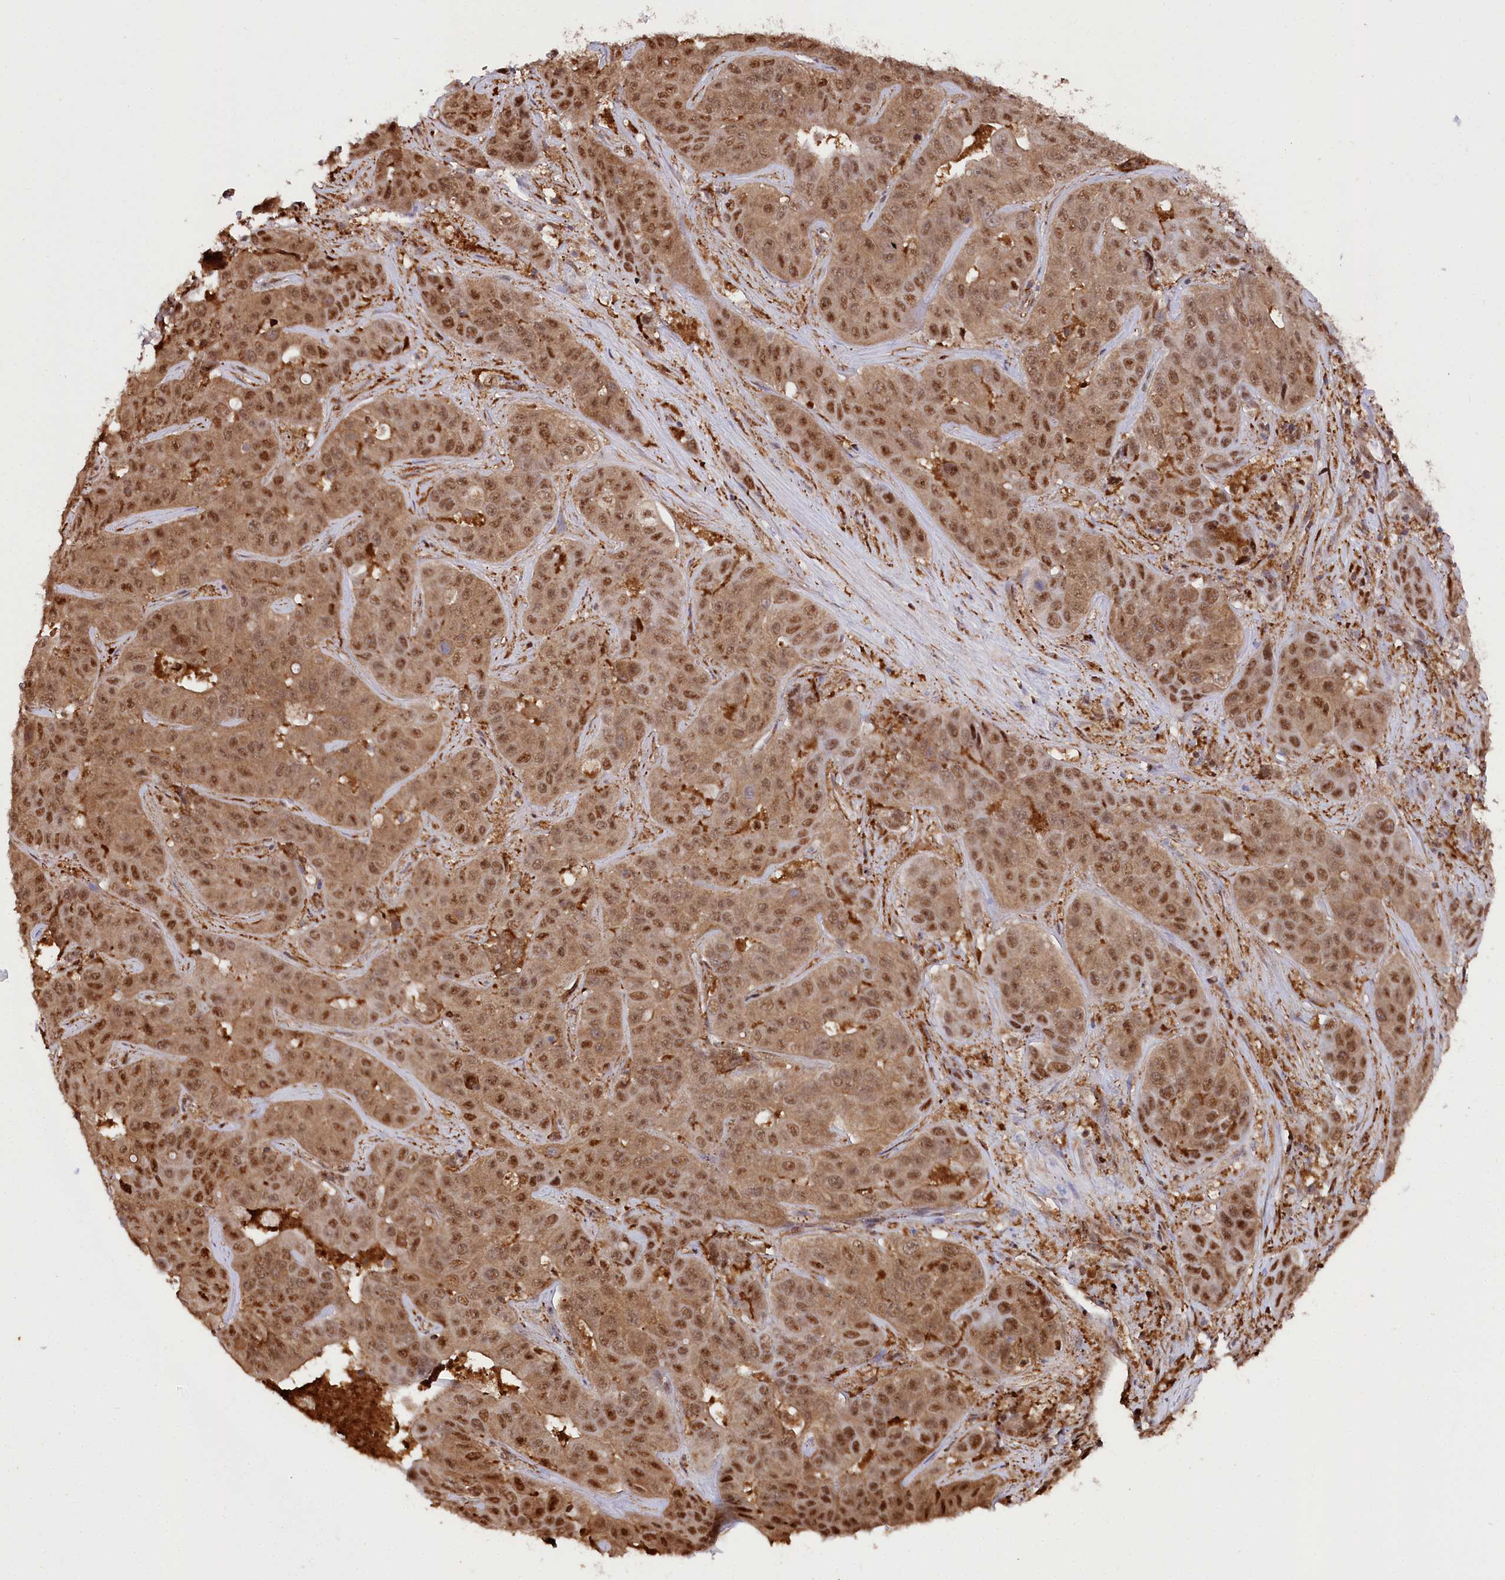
{"staining": {"intensity": "moderate", "quantity": ">75%", "location": "cytoplasmic/membranous,nuclear"}, "tissue": "liver cancer", "cell_type": "Tumor cells", "image_type": "cancer", "snomed": [{"axis": "morphology", "description": "Cholangiocarcinoma"}, {"axis": "topography", "description": "Liver"}], "caption": "Immunohistochemistry of liver cholangiocarcinoma displays medium levels of moderate cytoplasmic/membranous and nuclear positivity in approximately >75% of tumor cells.", "gene": "PSMA1", "patient": {"sex": "female", "age": 52}}